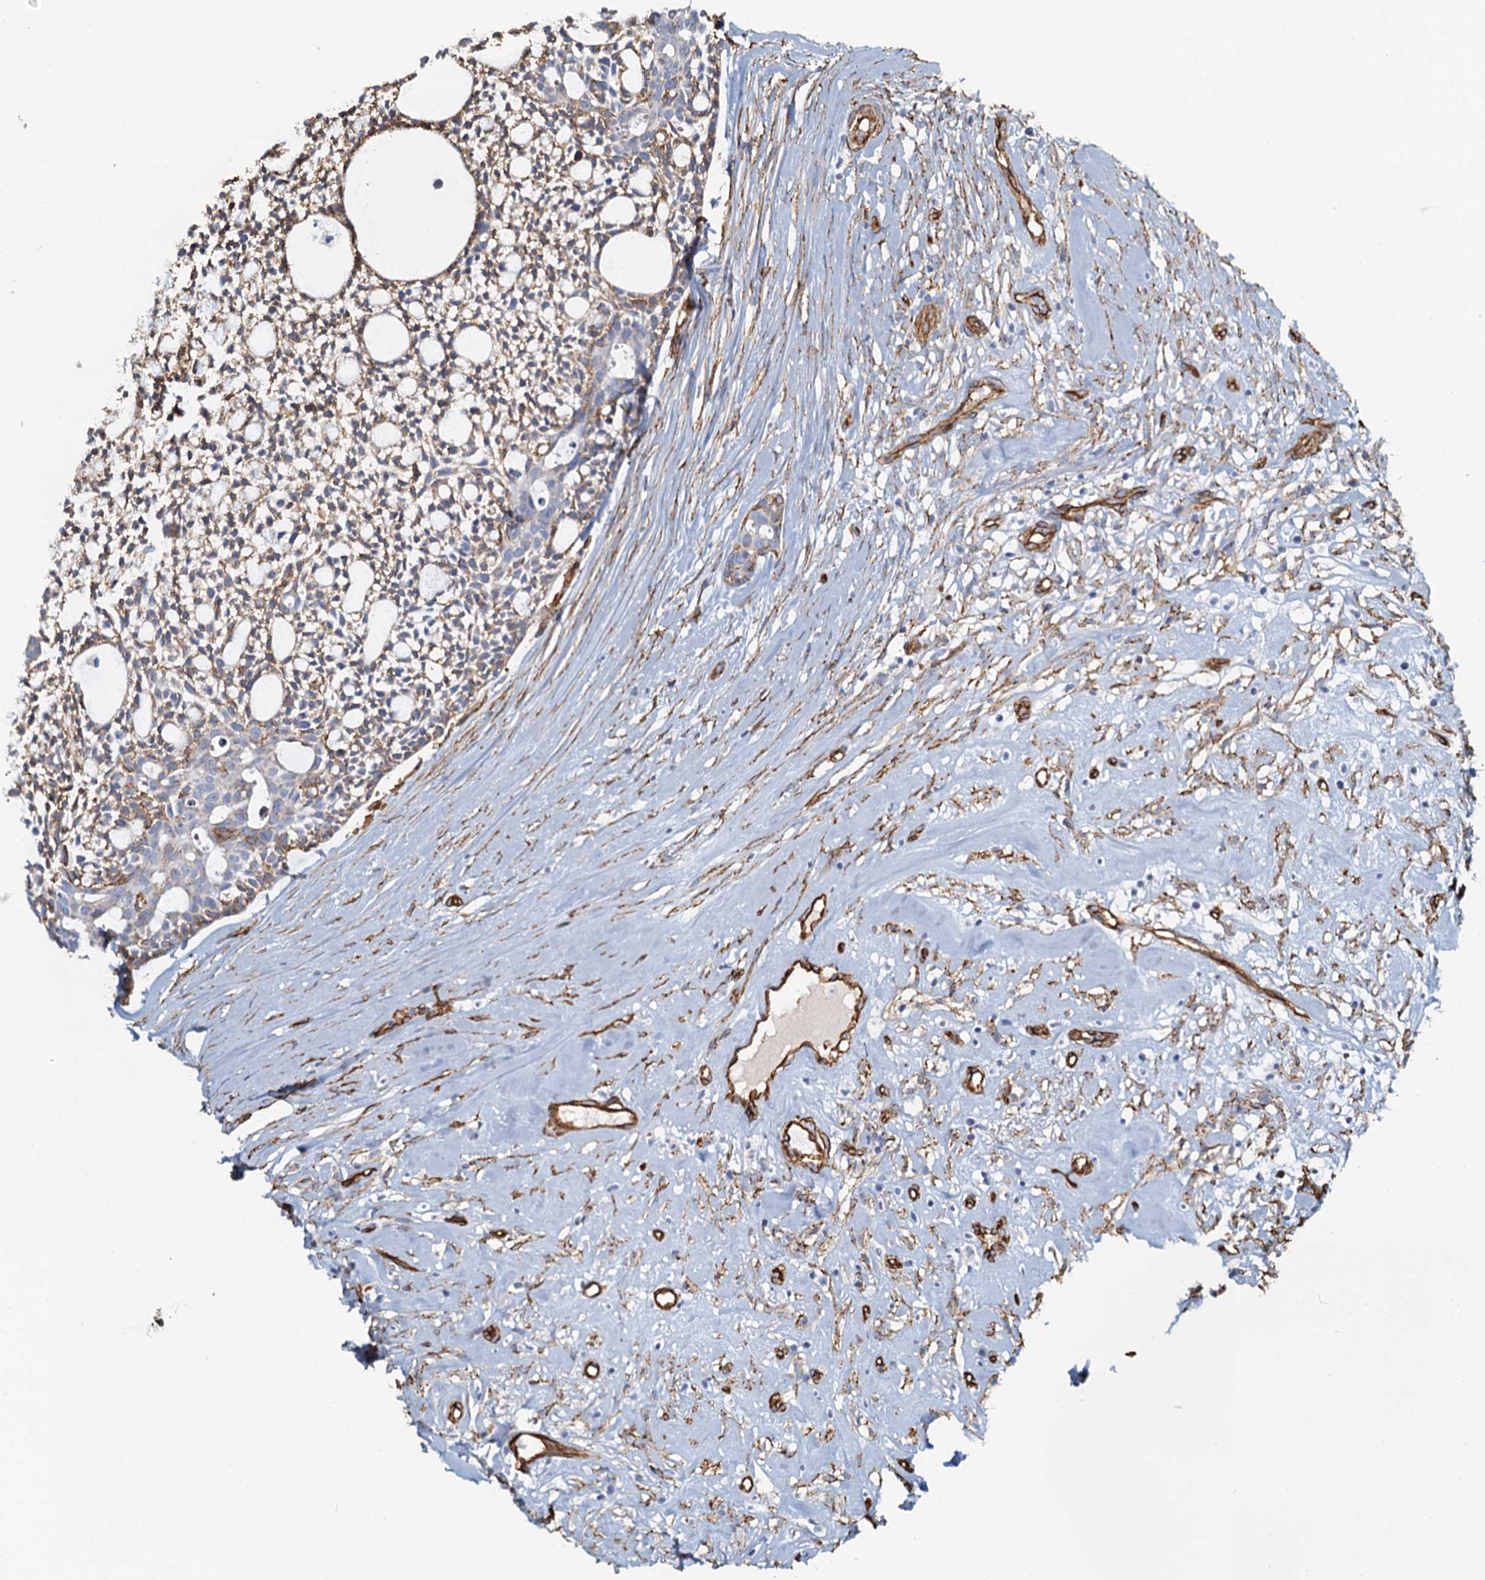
{"staining": {"intensity": "moderate", "quantity": ">75%", "location": "cytoplasmic/membranous"}, "tissue": "head and neck cancer", "cell_type": "Tumor cells", "image_type": "cancer", "snomed": [{"axis": "morphology", "description": "Adenocarcinoma, NOS"}, {"axis": "topography", "description": "Subcutis"}, {"axis": "topography", "description": "Head-Neck"}], "caption": "Protein expression analysis of human head and neck adenocarcinoma reveals moderate cytoplasmic/membranous staining in about >75% of tumor cells. Nuclei are stained in blue.", "gene": "DGKG", "patient": {"sex": "female", "age": 73}}